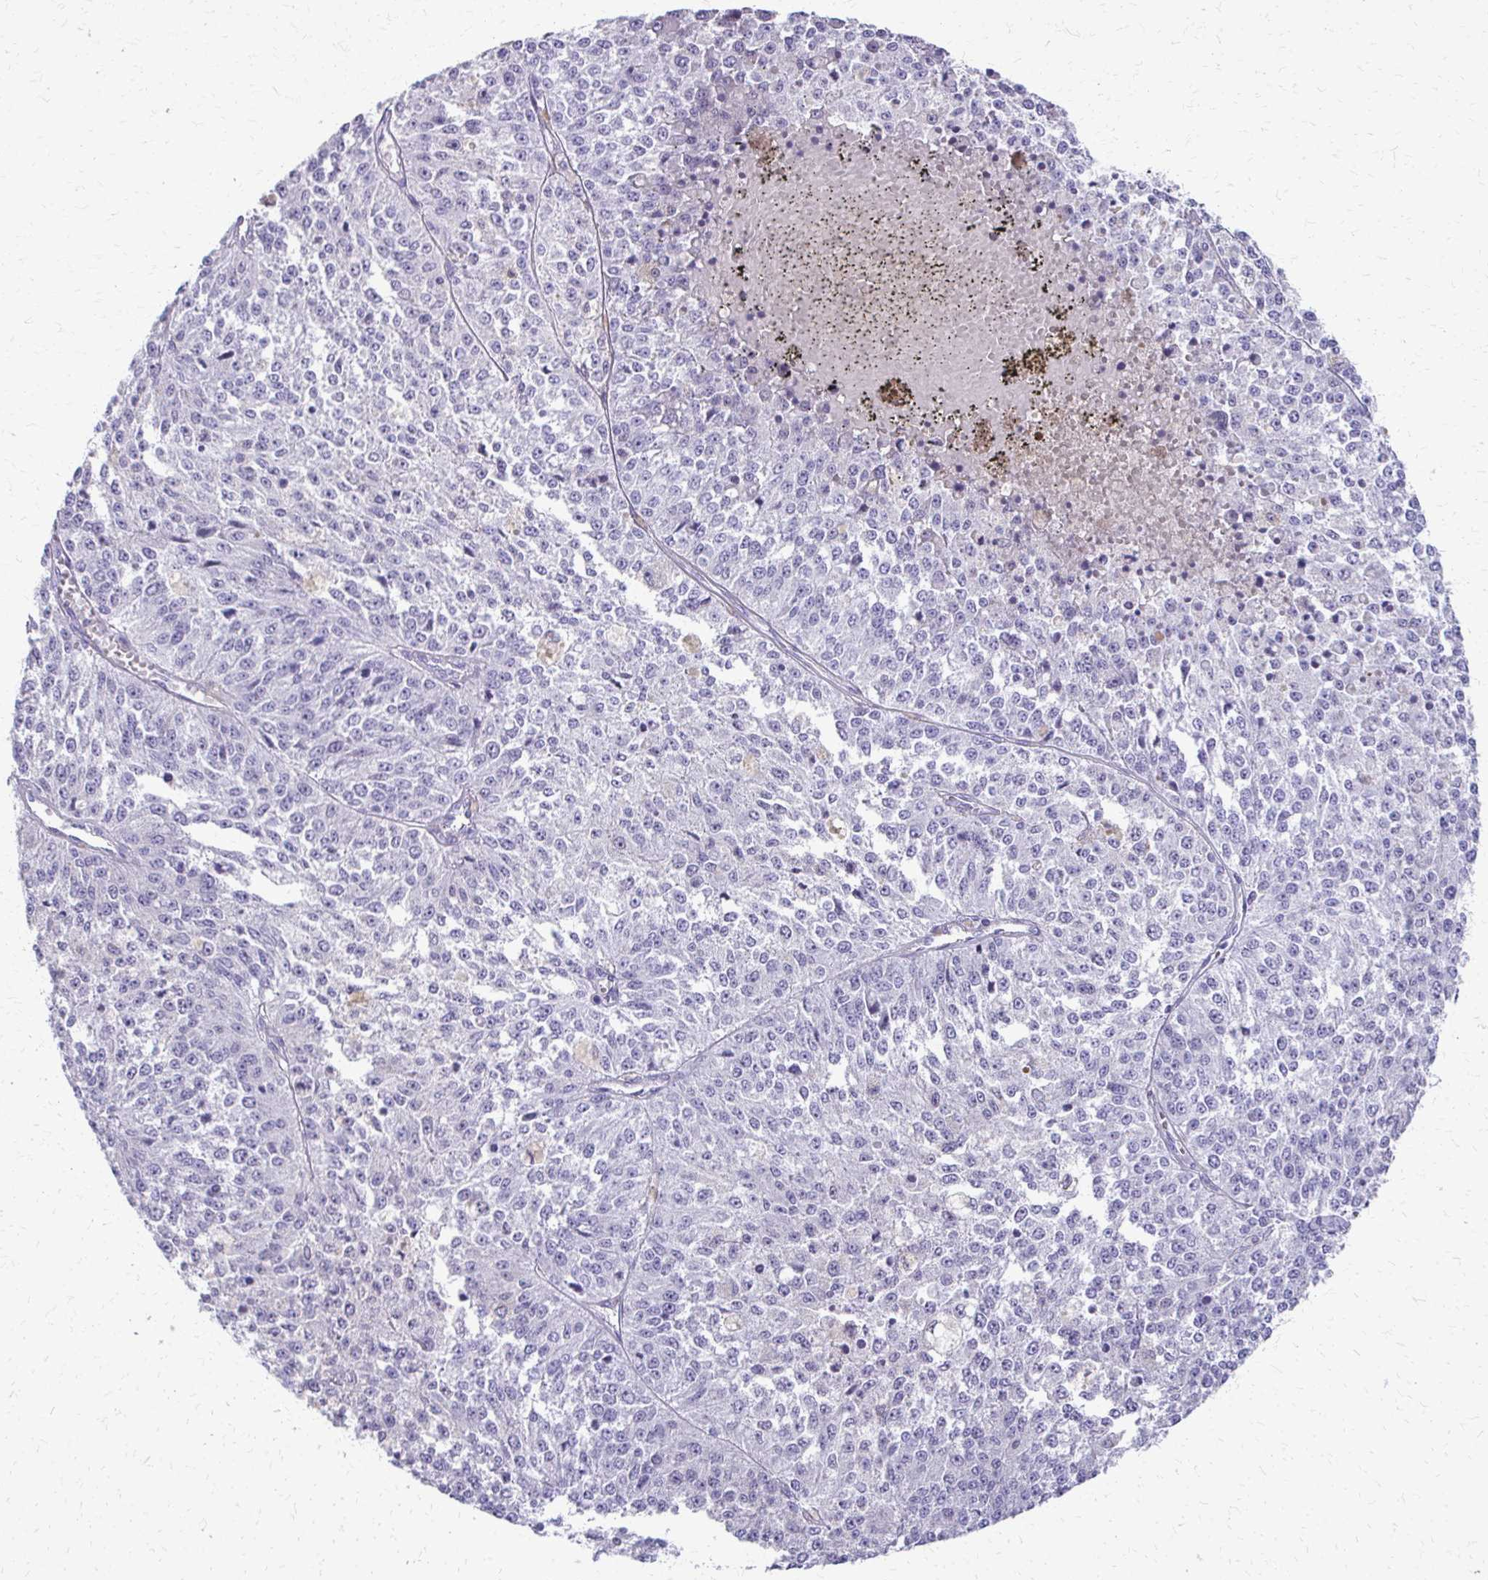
{"staining": {"intensity": "negative", "quantity": "none", "location": "none"}, "tissue": "melanoma", "cell_type": "Tumor cells", "image_type": "cancer", "snomed": [{"axis": "morphology", "description": "Malignant melanoma, Metastatic site"}, {"axis": "topography", "description": "Lymph node"}], "caption": "Image shows no protein positivity in tumor cells of melanoma tissue. (Brightfield microscopy of DAB IHC at high magnification).", "gene": "TRIM6", "patient": {"sex": "female", "age": 64}}